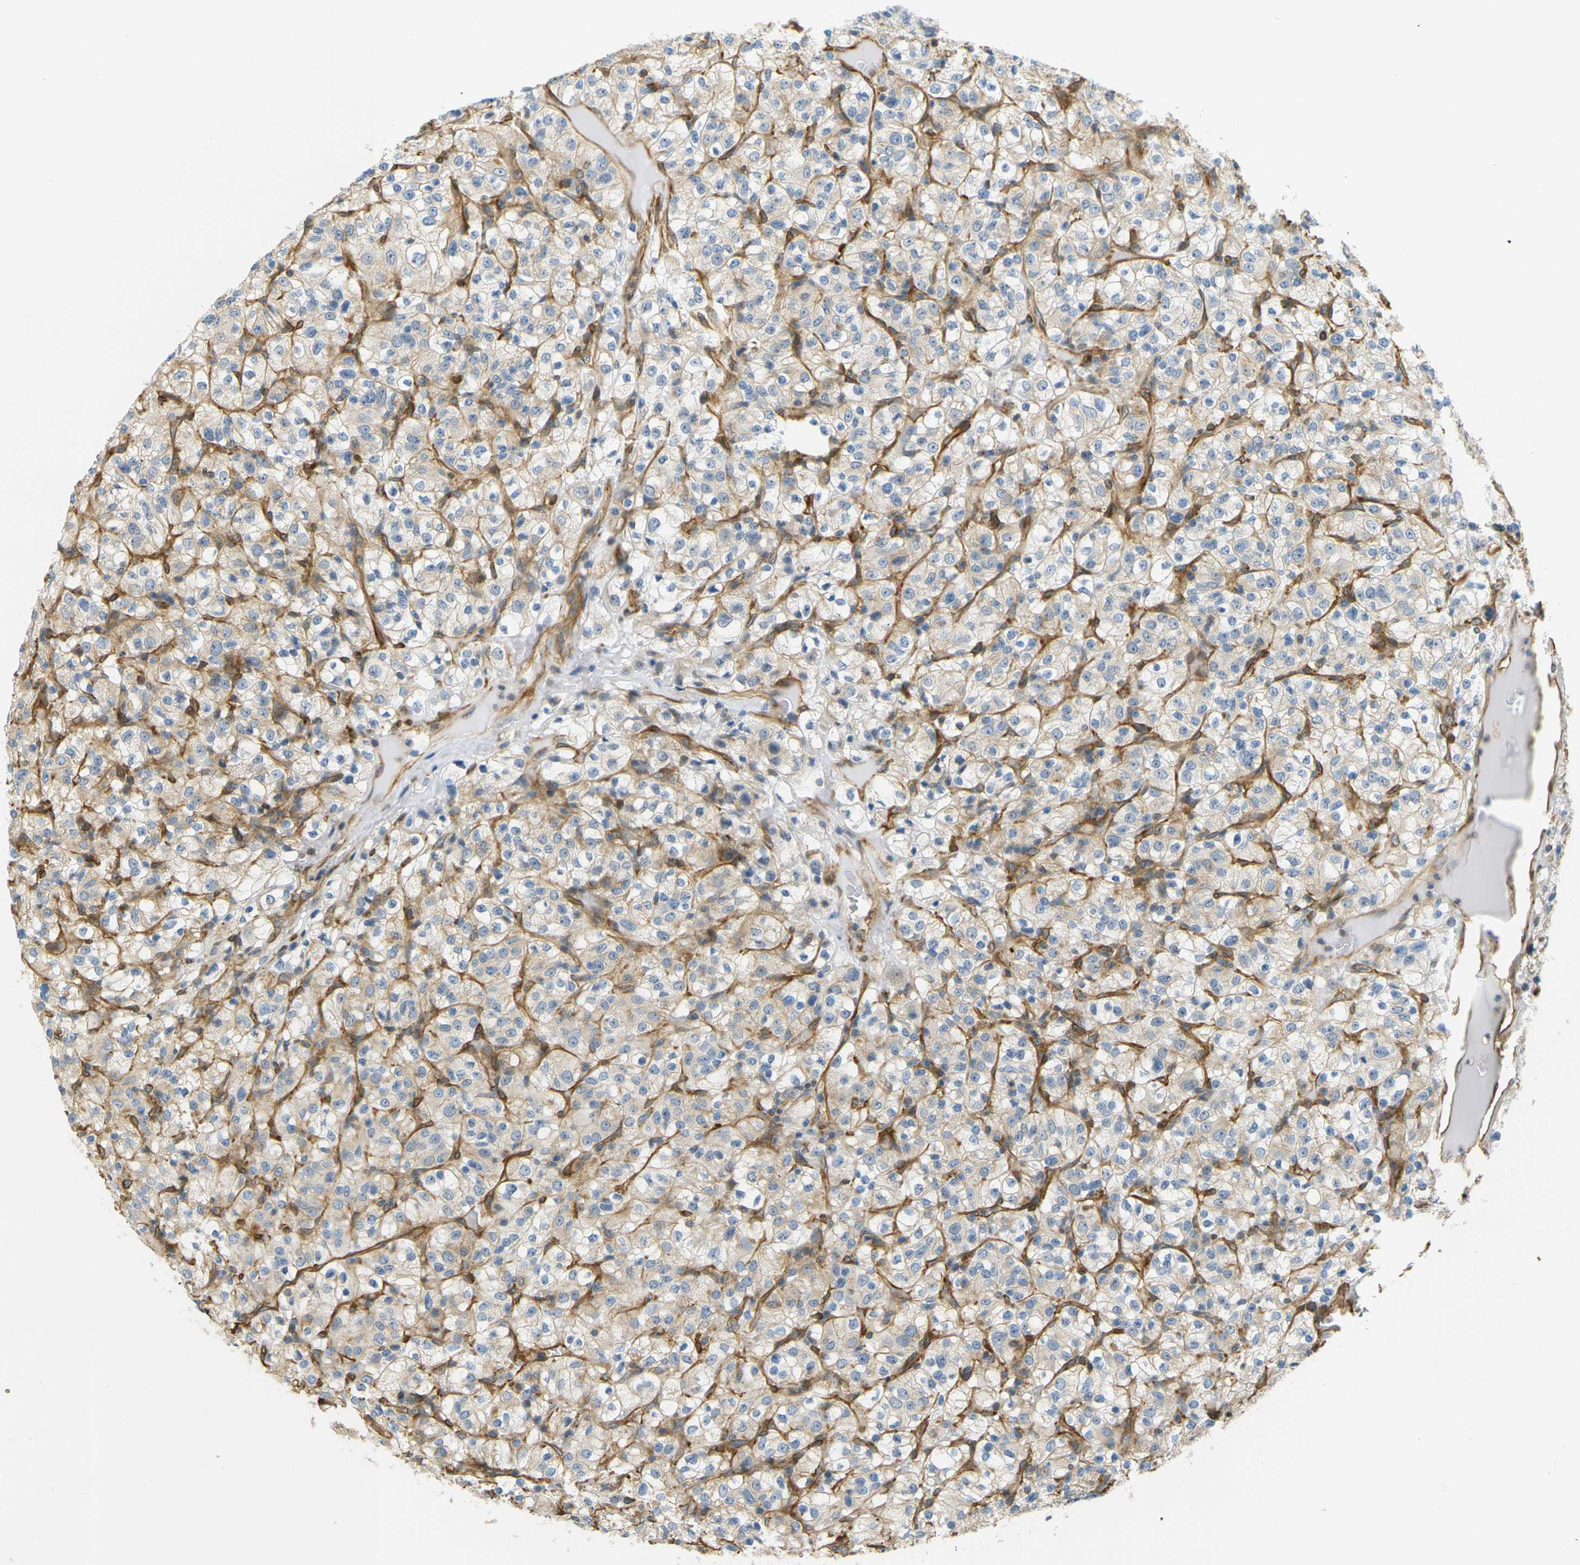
{"staining": {"intensity": "weak", "quantity": "25%-75%", "location": "cytoplasmic/membranous"}, "tissue": "renal cancer", "cell_type": "Tumor cells", "image_type": "cancer", "snomed": [{"axis": "morphology", "description": "Normal tissue, NOS"}, {"axis": "morphology", "description": "Adenocarcinoma, NOS"}, {"axis": "topography", "description": "Kidney"}], "caption": "Protein analysis of adenocarcinoma (renal) tissue demonstrates weak cytoplasmic/membranous expression in approximately 25%-75% of tumor cells.", "gene": "CYTH3", "patient": {"sex": "female", "age": 72}}